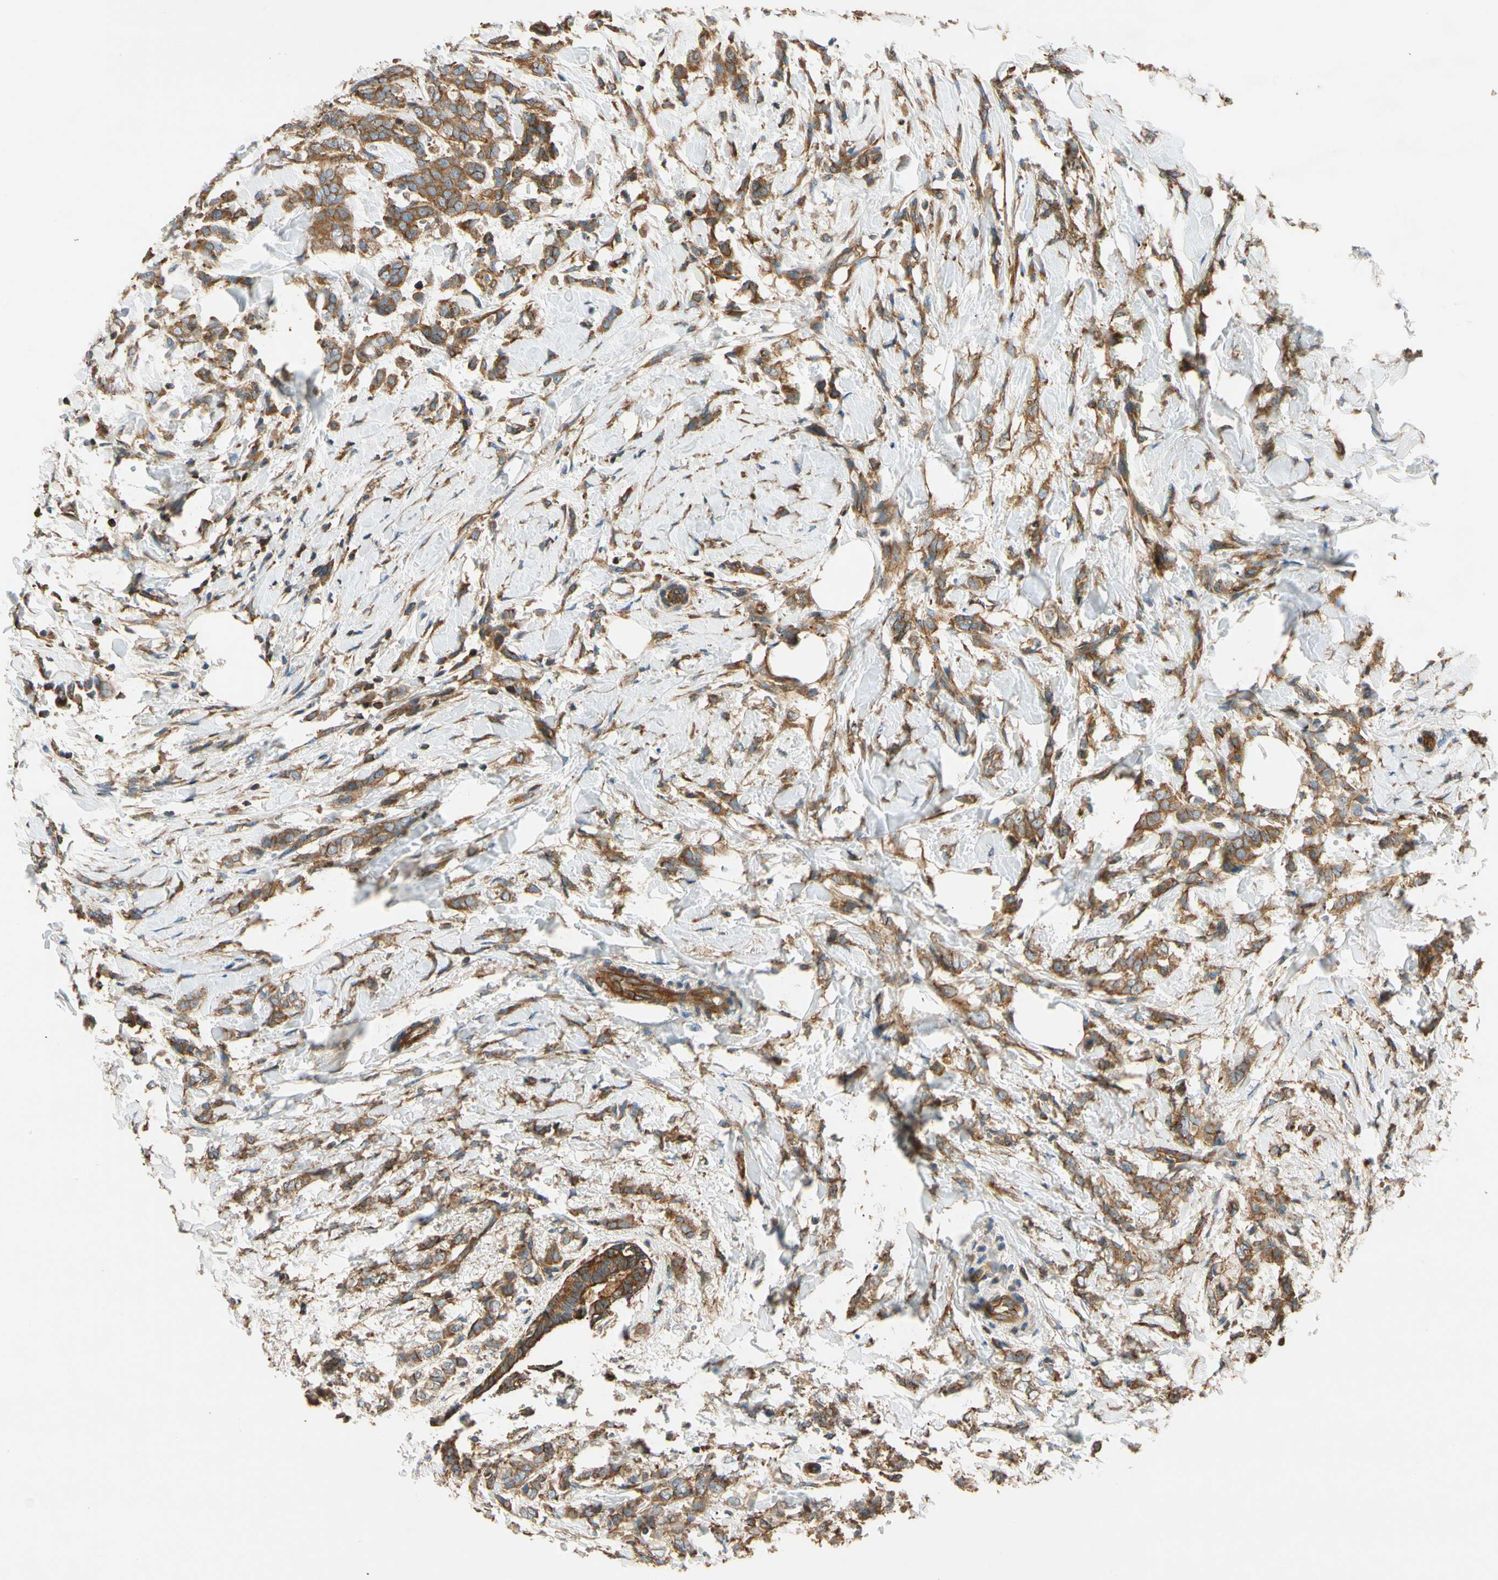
{"staining": {"intensity": "strong", "quantity": ">75%", "location": "cytoplasmic/membranous"}, "tissue": "breast cancer", "cell_type": "Tumor cells", "image_type": "cancer", "snomed": [{"axis": "morphology", "description": "Lobular carcinoma, in situ"}, {"axis": "morphology", "description": "Lobular carcinoma"}, {"axis": "topography", "description": "Breast"}], "caption": "High-magnification brightfield microscopy of breast cancer (lobular carcinoma) stained with DAB (brown) and counterstained with hematoxylin (blue). tumor cells exhibit strong cytoplasmic/membranous positivity is present in approximately>75% of cells.", "gene": "TCP11L1", "patient": {"sex": "female", "age": 41}}